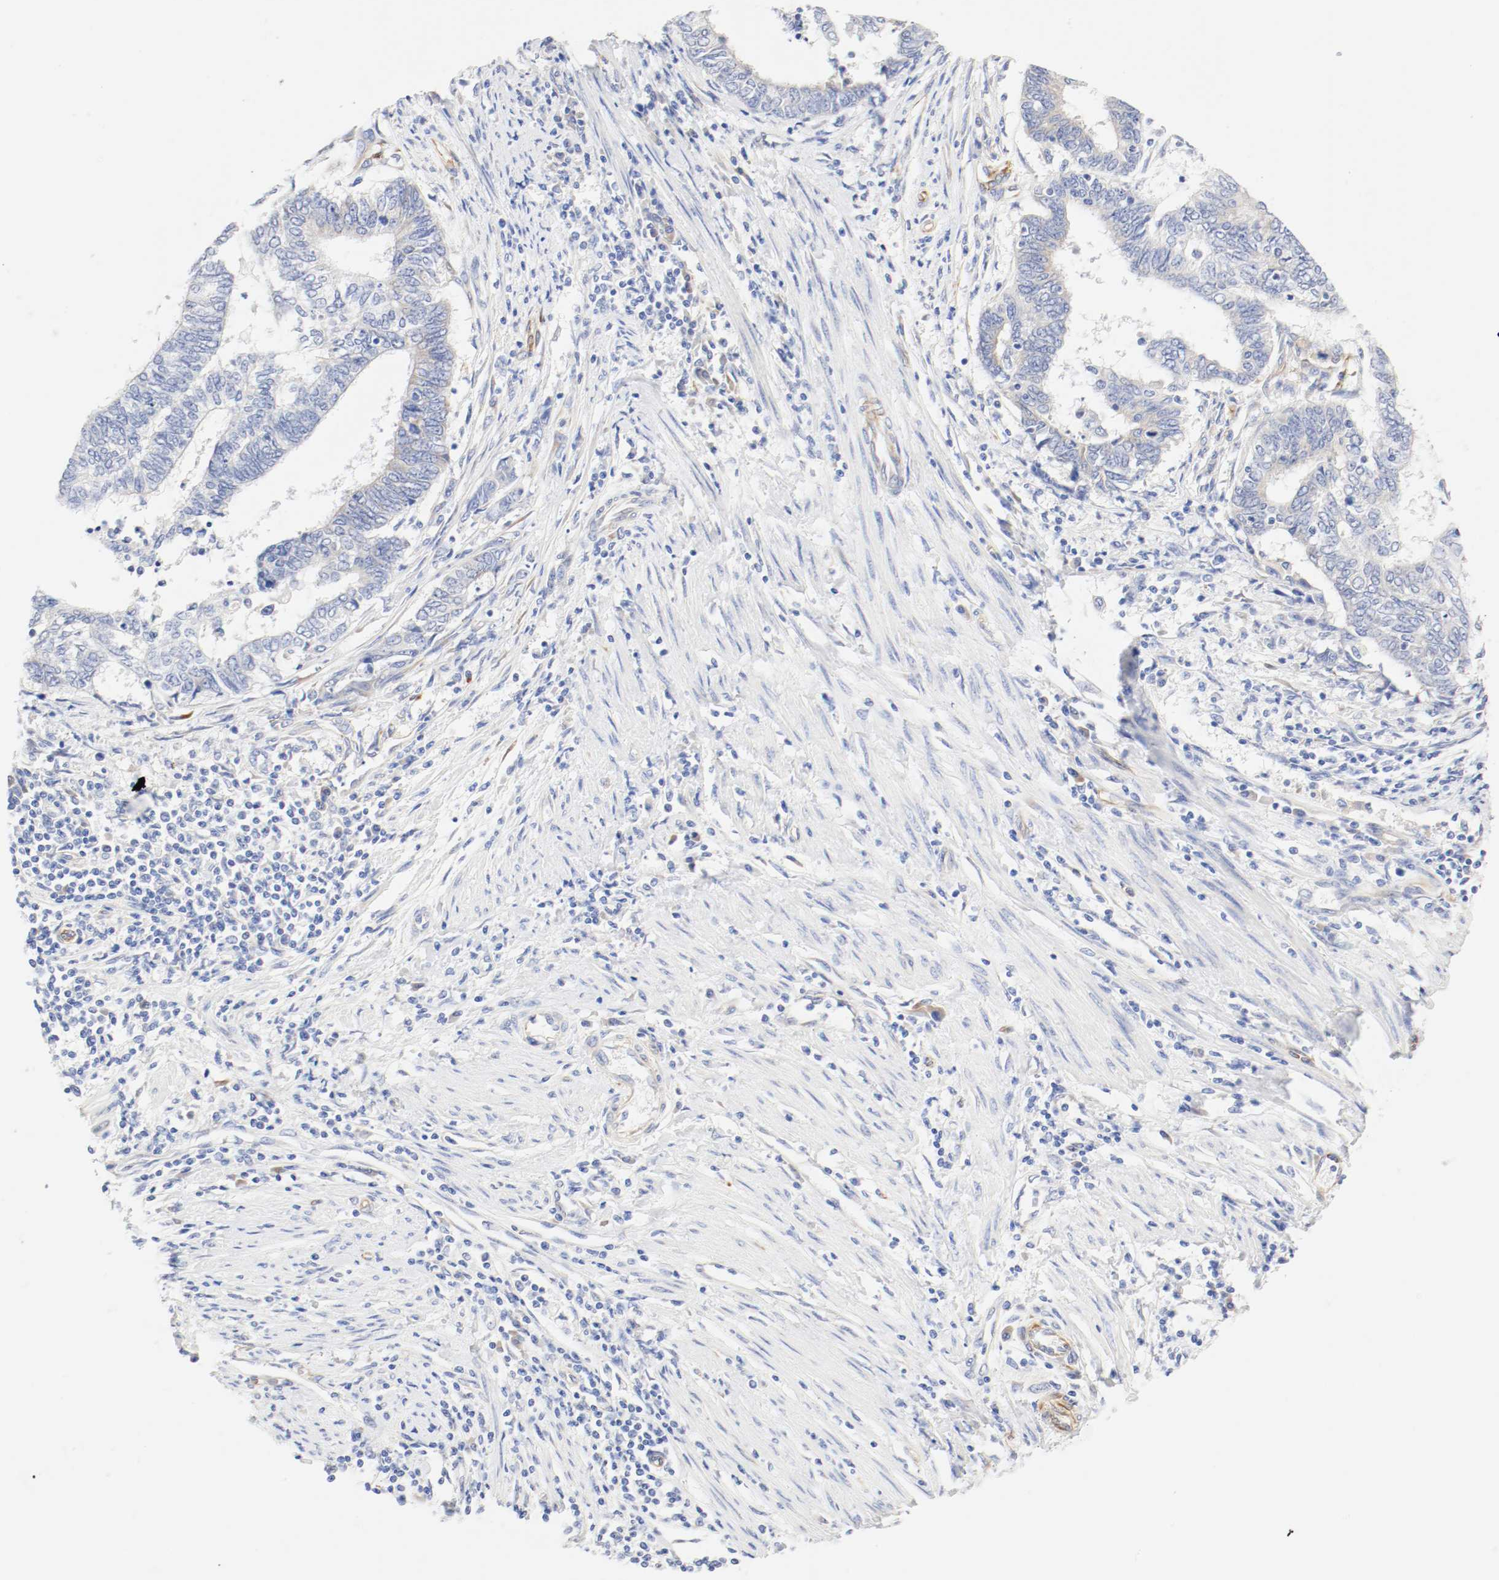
{"staining": {"intensity": "weak", "quantity": "<25%", "location": "cytoplasmic/membranous"}, "tissue": "endometrial cancer", "cell_type": "Tumor cells", "image_type": "cancer", "snomed": [{"axis": "morphology", "description": "Adenocarcinoma, NOS"}, {"axis": "topography", "description": "Uterus"}, {"axis": "topography", "description": "Endometrium"}], "caption": "This is a histopathology image of immunohistochemistry staining of endometrial cancer (adenocarcinoma), which shows no expression in tumor cells. The staining is performed using DAB (3,3'-diaminobenzidine) brown chromogen with nuclei counter-stained in using hematoxylin.", "gene": "GIT1", "patient": {"sex": "female", "age": 70}}